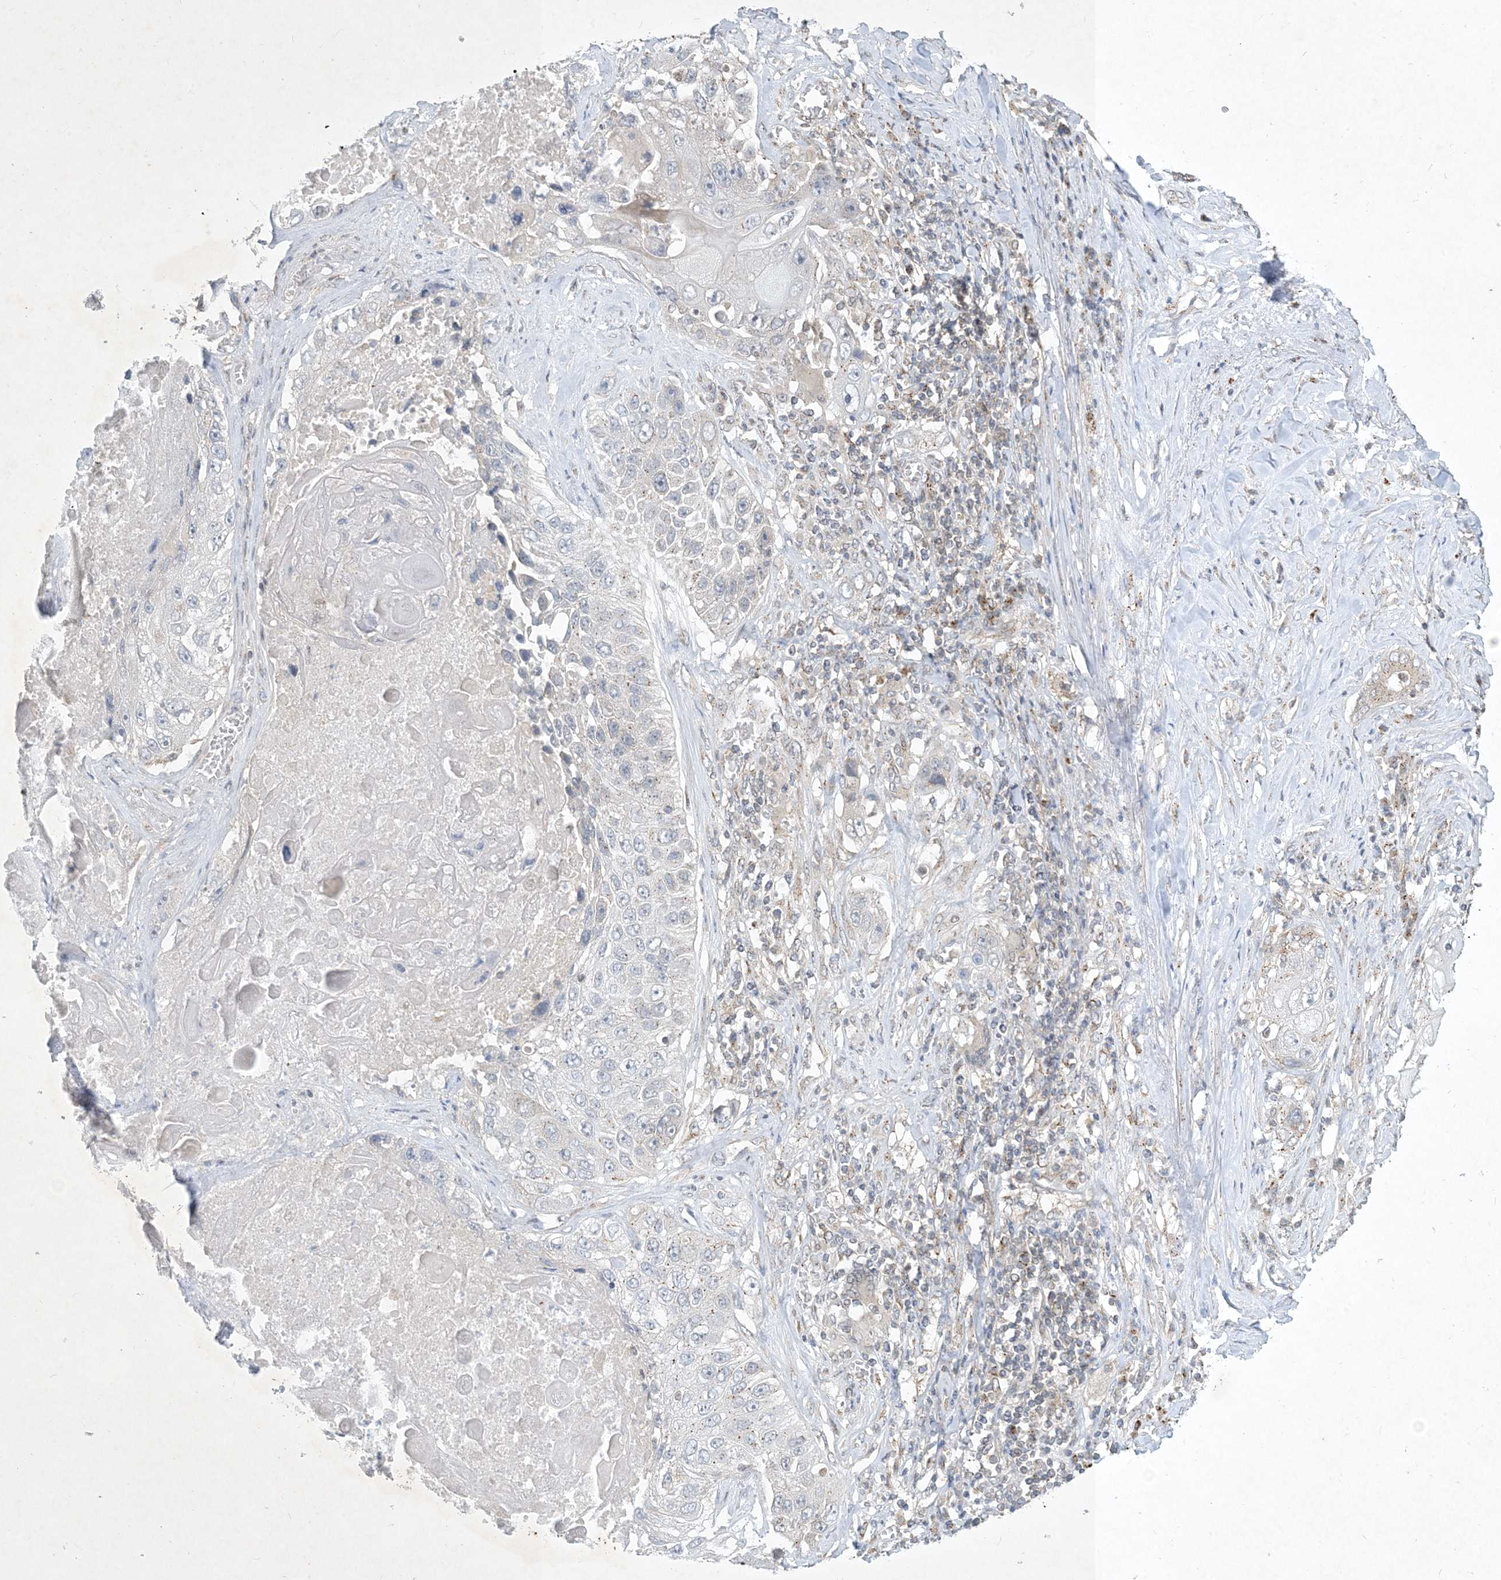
{"staining": {"intensity": "negative", "quantity": "none", "location": "none"}, "tissue": "lung cancer", "cell_type": "Tumor cells", "image_type": "cancer", "snomed": [{"axis": "morphology", "description": "Squamous cell carcinoma, NOS"}, {"axis": "topography", "description": "Lung"}], "caption": "This is a micrograph of IHC staining of lung cancer, which shows no staining in tumor cells. Nuclei are stained in blue.", "gene": "CCDC14", "patient": {"sex": "male", "age": 61}}